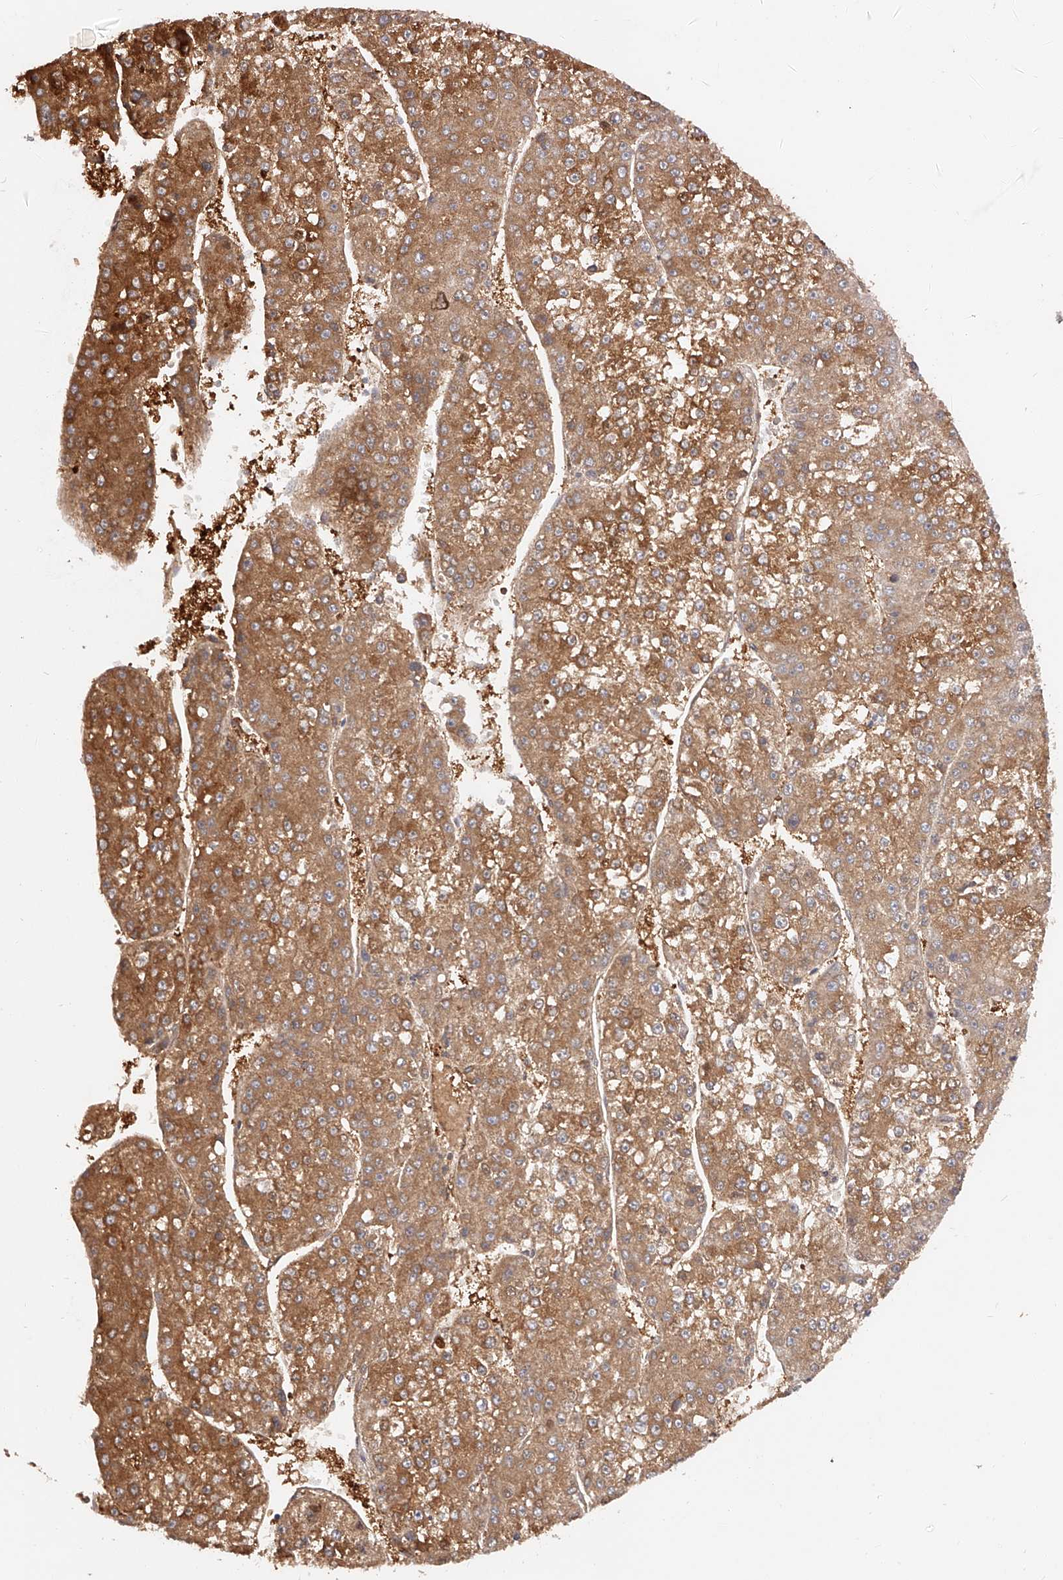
{"staining": {"intensity": "strong", "quantity": ">75%", "location": "cytoplasmic/membranous"}, "tissue": "liver cancer", "cell_type": "Tumor cells", "image_type": "cancer", "snomed": [{"axis": "morphology", "description": "Carcinoma, Hepatocellular, NOS"}, {"axis": "topography", "description": "Liver"}], "caption": "Protein analysis of hepatocellular carcinoma (liver) tissue demonstrates strong cytoplasmic/membranous staining in approximately >75% of tumor cells.", "gene": "LAP3", "patient": {"sex": "female", "age": 73}}